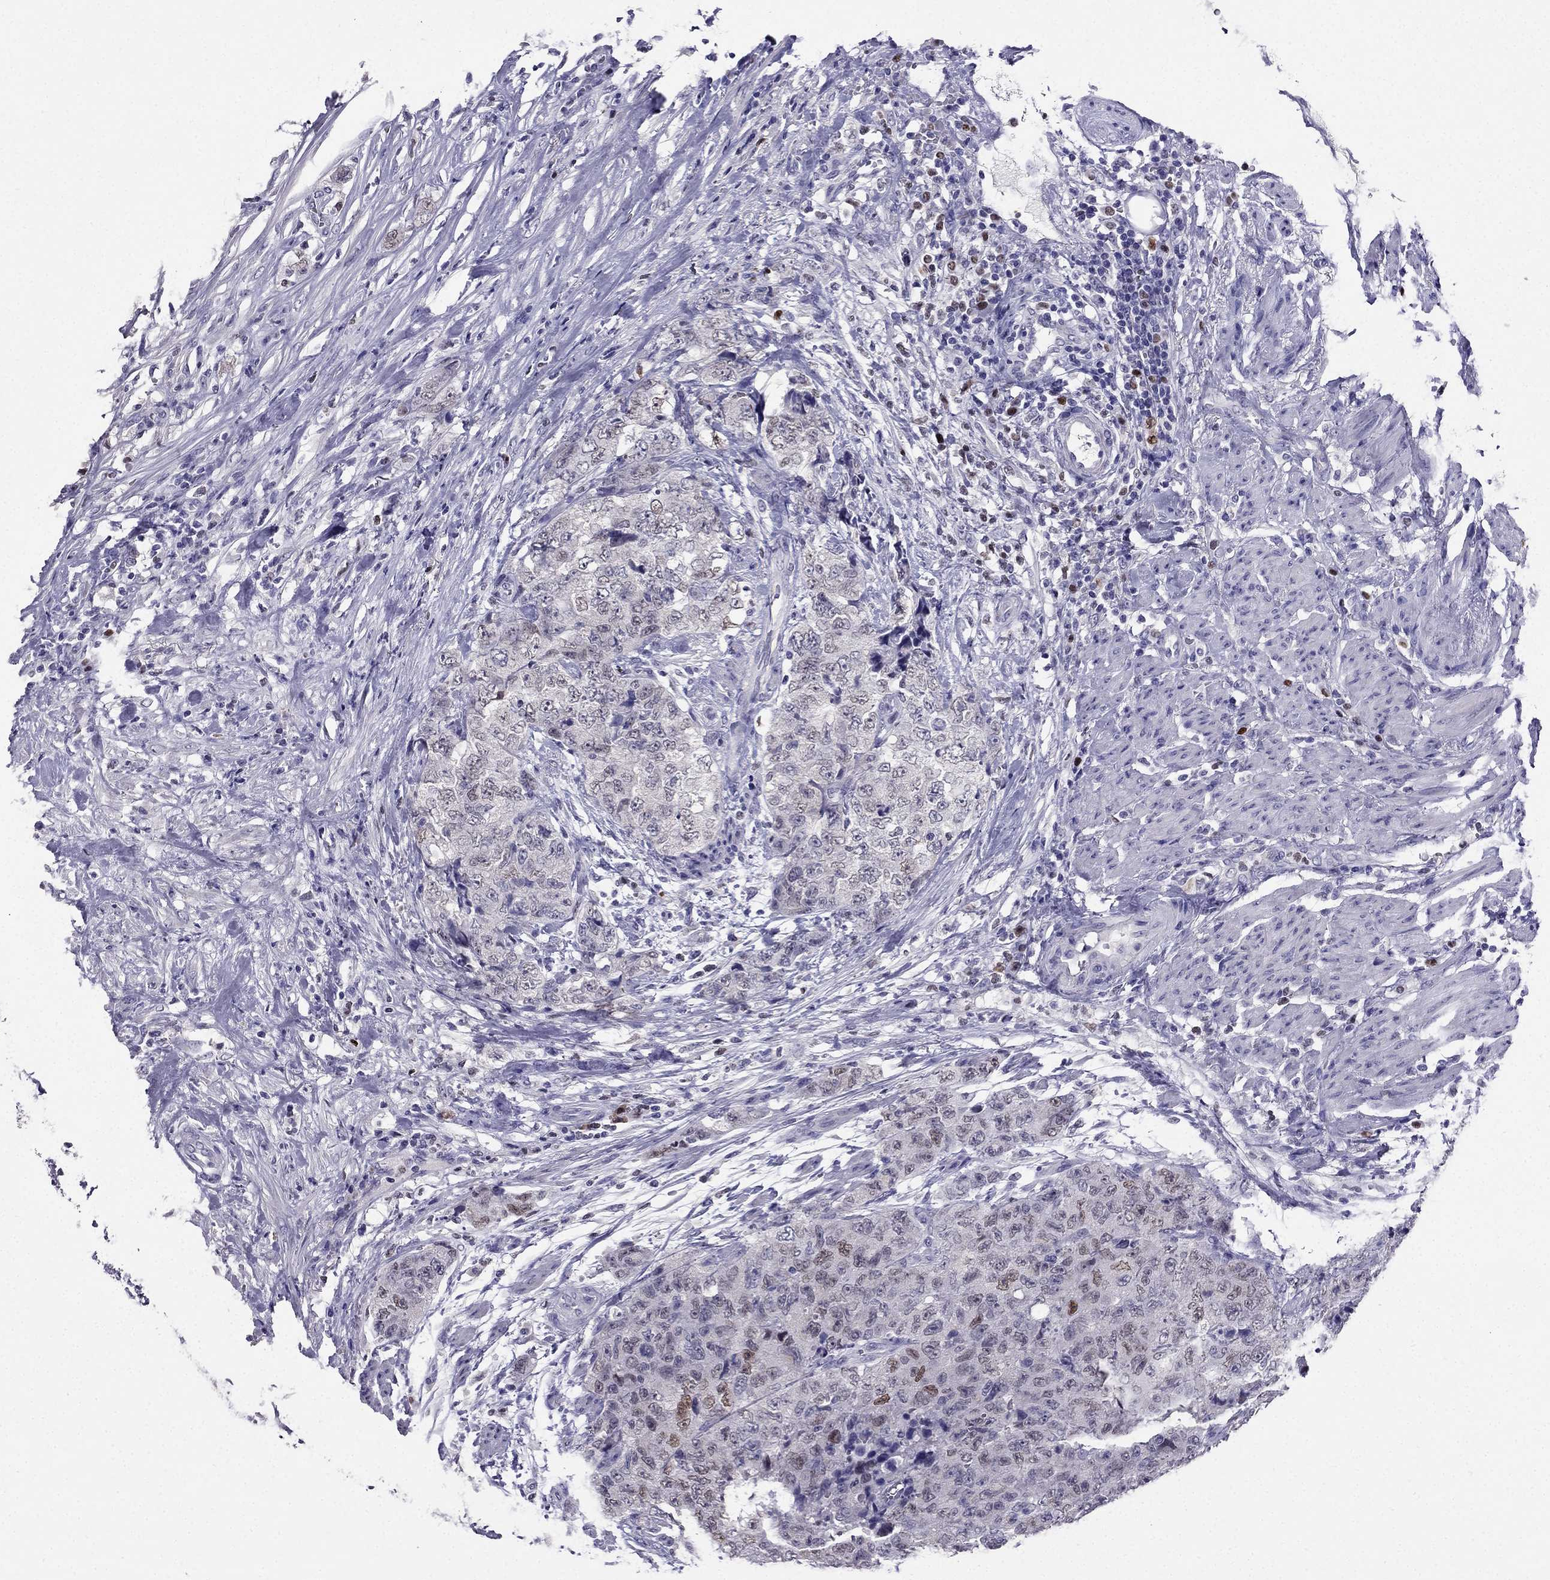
{"staining": {"intensity": "moderate", "quantity": "<25%", "location": "nuclear"}, "tissue": "urothelial cancer", "cell_type": "Tumor cells", "image_type": "cancer", "snomed": [{"axis": "morphology", "description": "Urothelial carcinoma, High grade"}, {"axis": "topography", "description": "Urinary bladder"}], "caption": "Urothelial carcinoma (high-grade) stained with a brown dye shows moderate nuclear positive positivity in approximately <25% of tumor cells.", "gene": "ARID3A", "patient": {"sex": "female", "age": 78}}